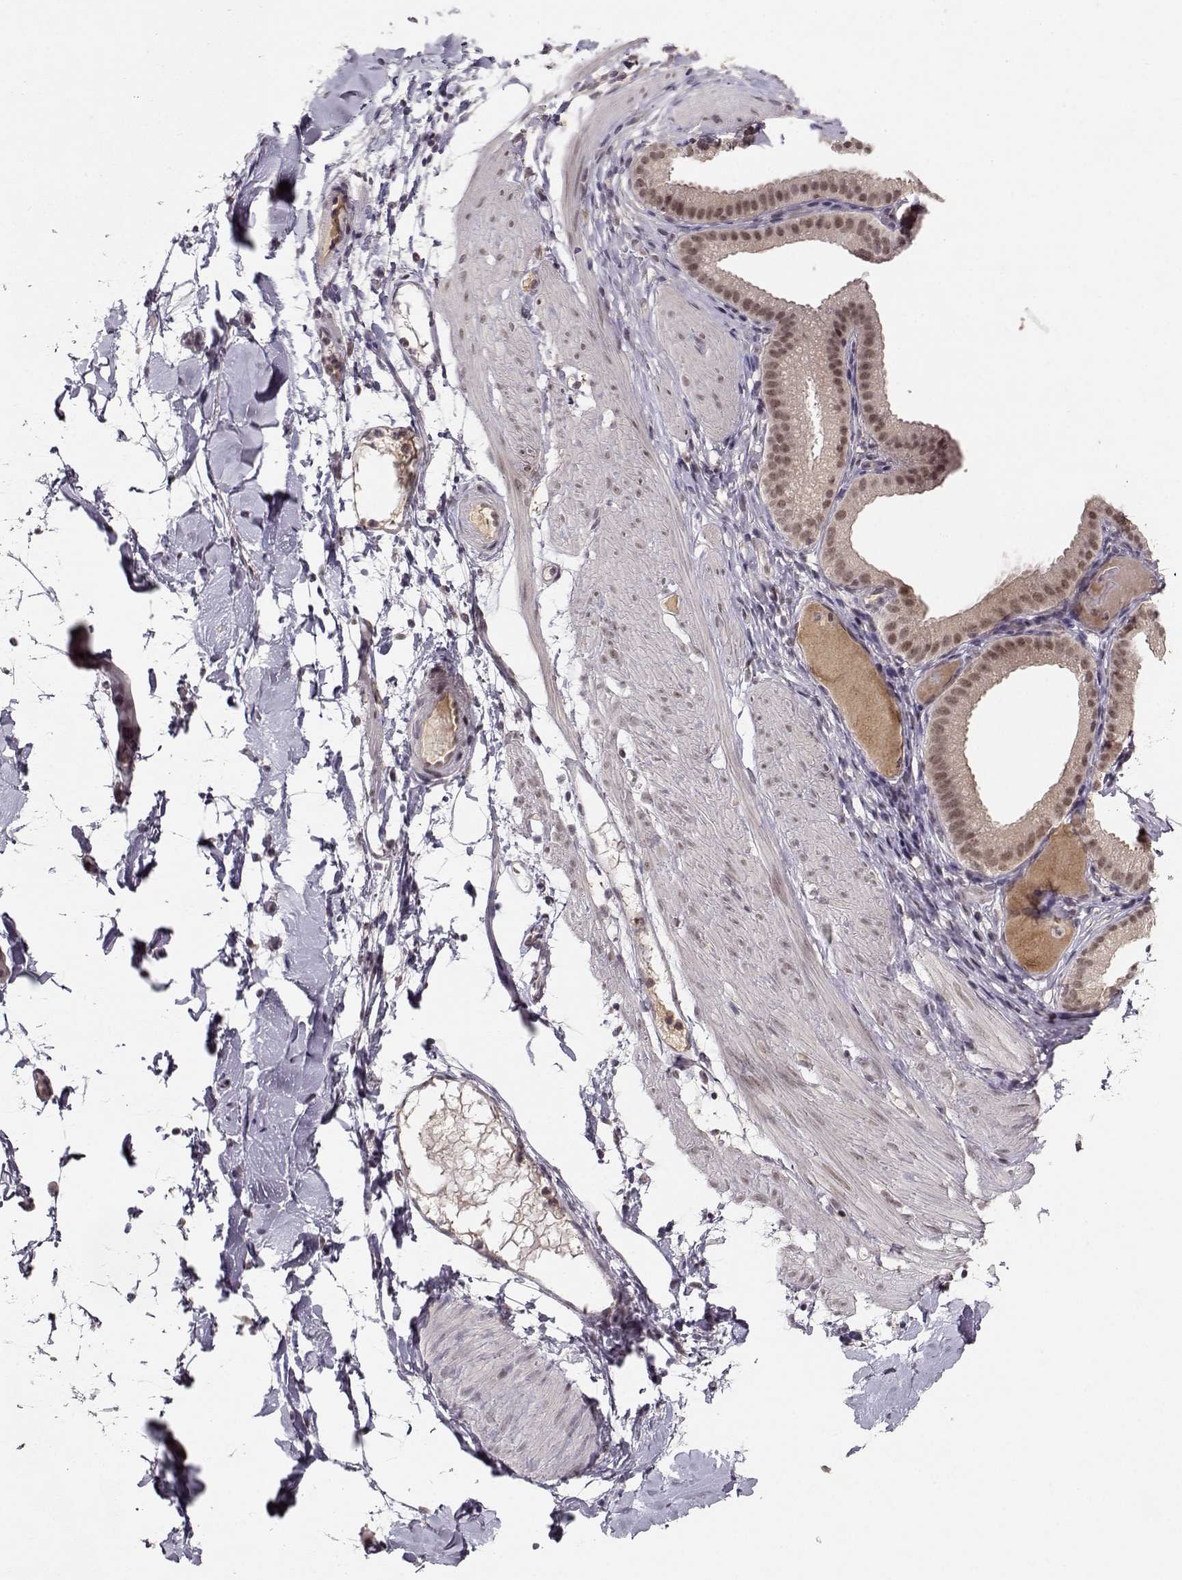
{"staining": {"intensity": "negative", "quantity": "none", "location": "none"}, "tissue": "soft tissue", "cell_type": "Fibroblasts", "image_type": "normal", "snomed": [{"axis": "morphology", "description": "Normal tissue, NOS"}, {"axis": "topography", "description": "Gallbladder"}, {"axis": "topography", "description": "Peripheral nerve tissue"}], "caption": "IHC micrograph of unremarkable human soft tissue stained for a protein (brown), which reveals no positivity in fibroblasts. The staining is performed using DAB (3,3'-diaminobenzidine) brown chromogen with nuclei counter-stained in using hematoxylin.", "gene": "CSNK2A1", "patient": {"sex": "female", "age": 45}}